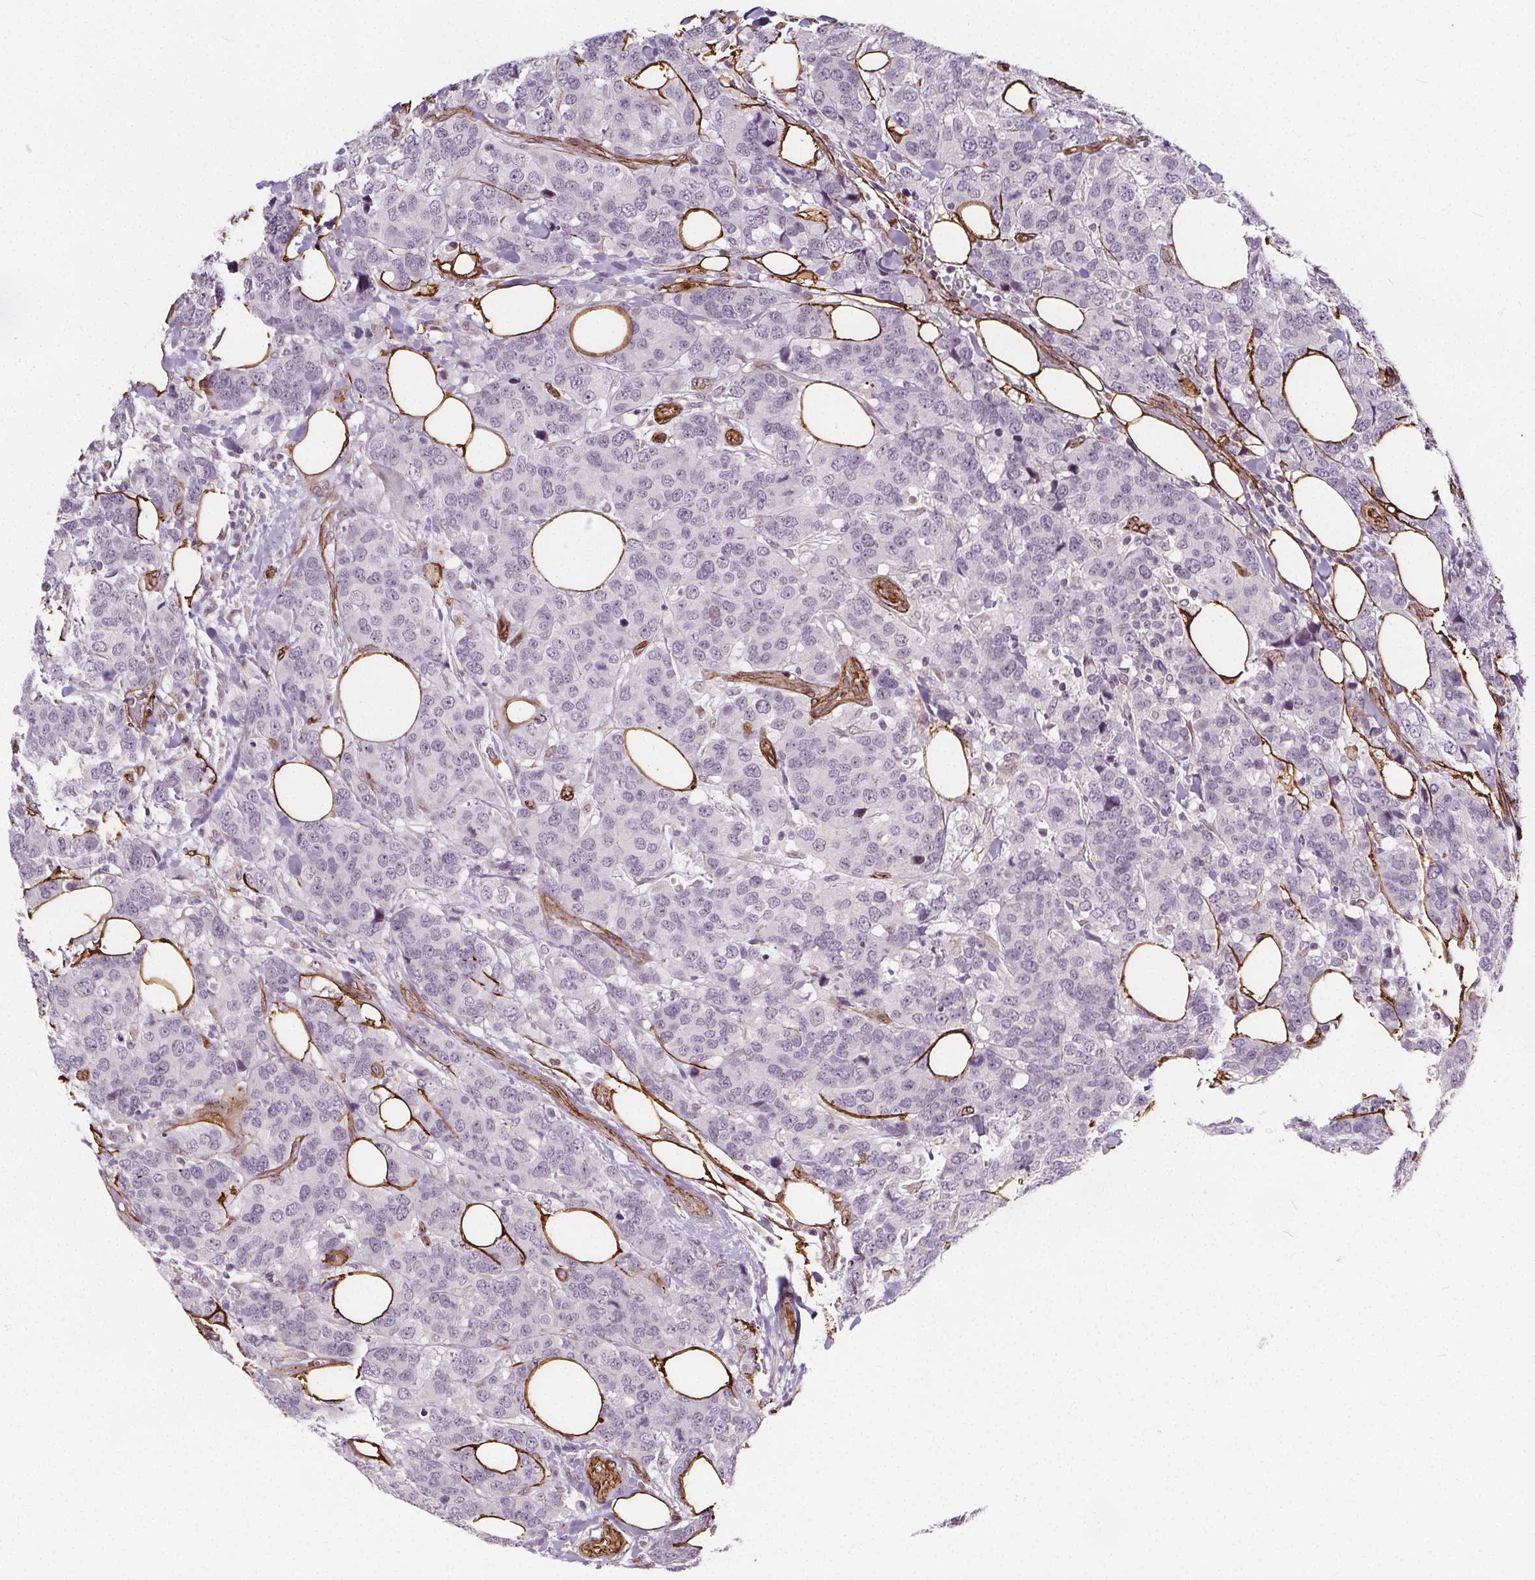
{"staining": {"intensity": "negative", "quantity": "none", "location": "none"}, "tissue": "breast cancer", "cell_type": "Tumor cells", "image_type": "cancer", "snomed": [{"axis": "morphology", "description": "Lobular carcinoma"}, {"axis": "topography", "description": "Breast"}], "caption": "A high-resolution image shows immunohistochemistry staining of breast lobular carcinoma, which displays no significant expression in tumor cells.", "gene": "HAS1", "patient": {"sex": "female", "age": 59}}